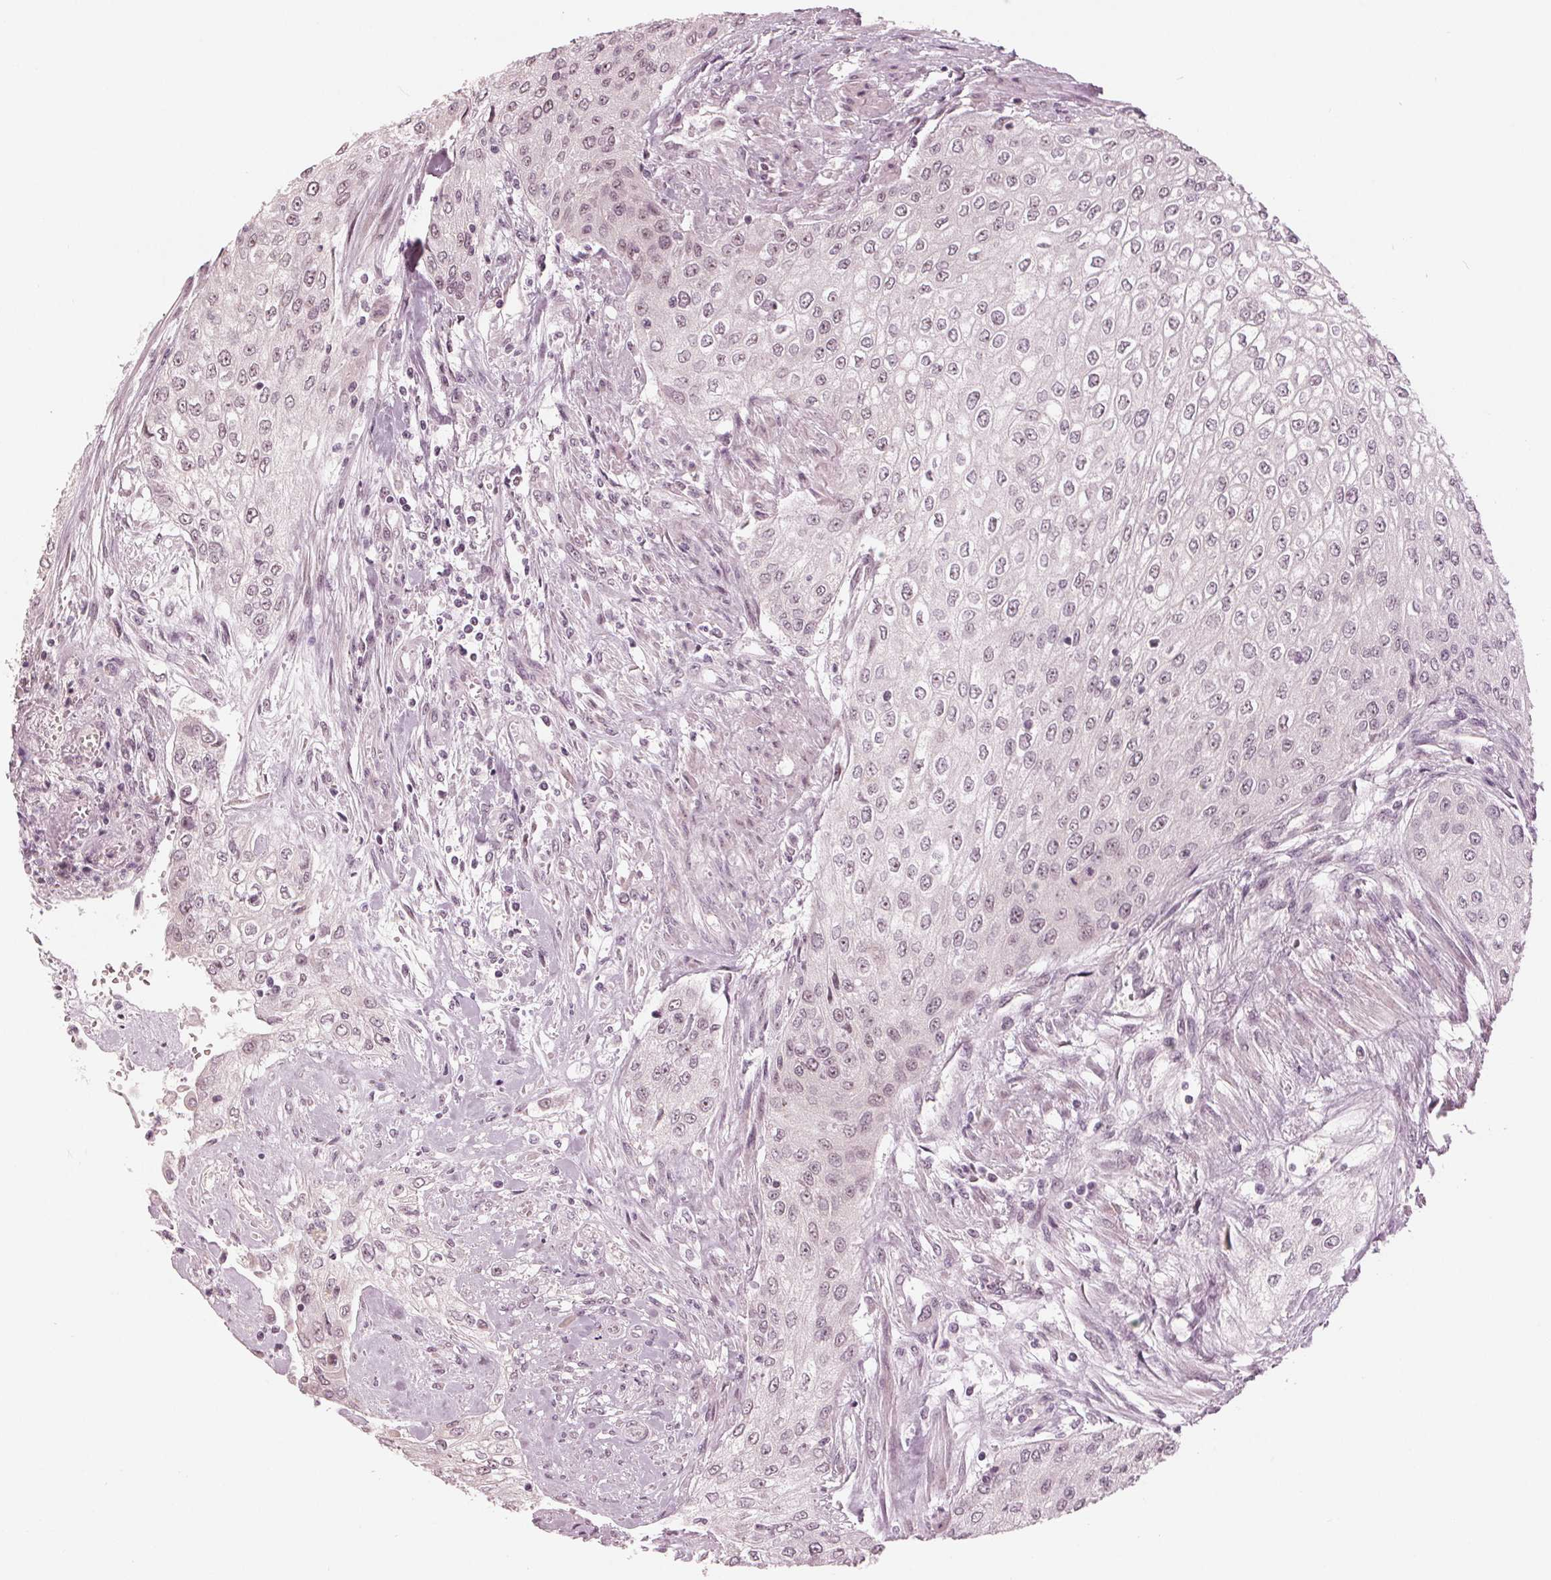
{"staining": {"intensity": "weak", "quantity": "<25%", "location": "nuclear"}, "tissue": "urothelial cancer", "cell_type": "Tumor cells", "image_type": "cancer", "snomed": [{"axis": "morphology", "description": "Urothelial carcinoma, High grade"}, {"axis": "topography", "description": "Urinary bladder"}], "caption": "A high-resolution image shows IHC staining of urothelial cancer, which displays no significant positivity in tumor cells.", "gene": "SLX4", "patient": {"sex": "male", "age": 62}}